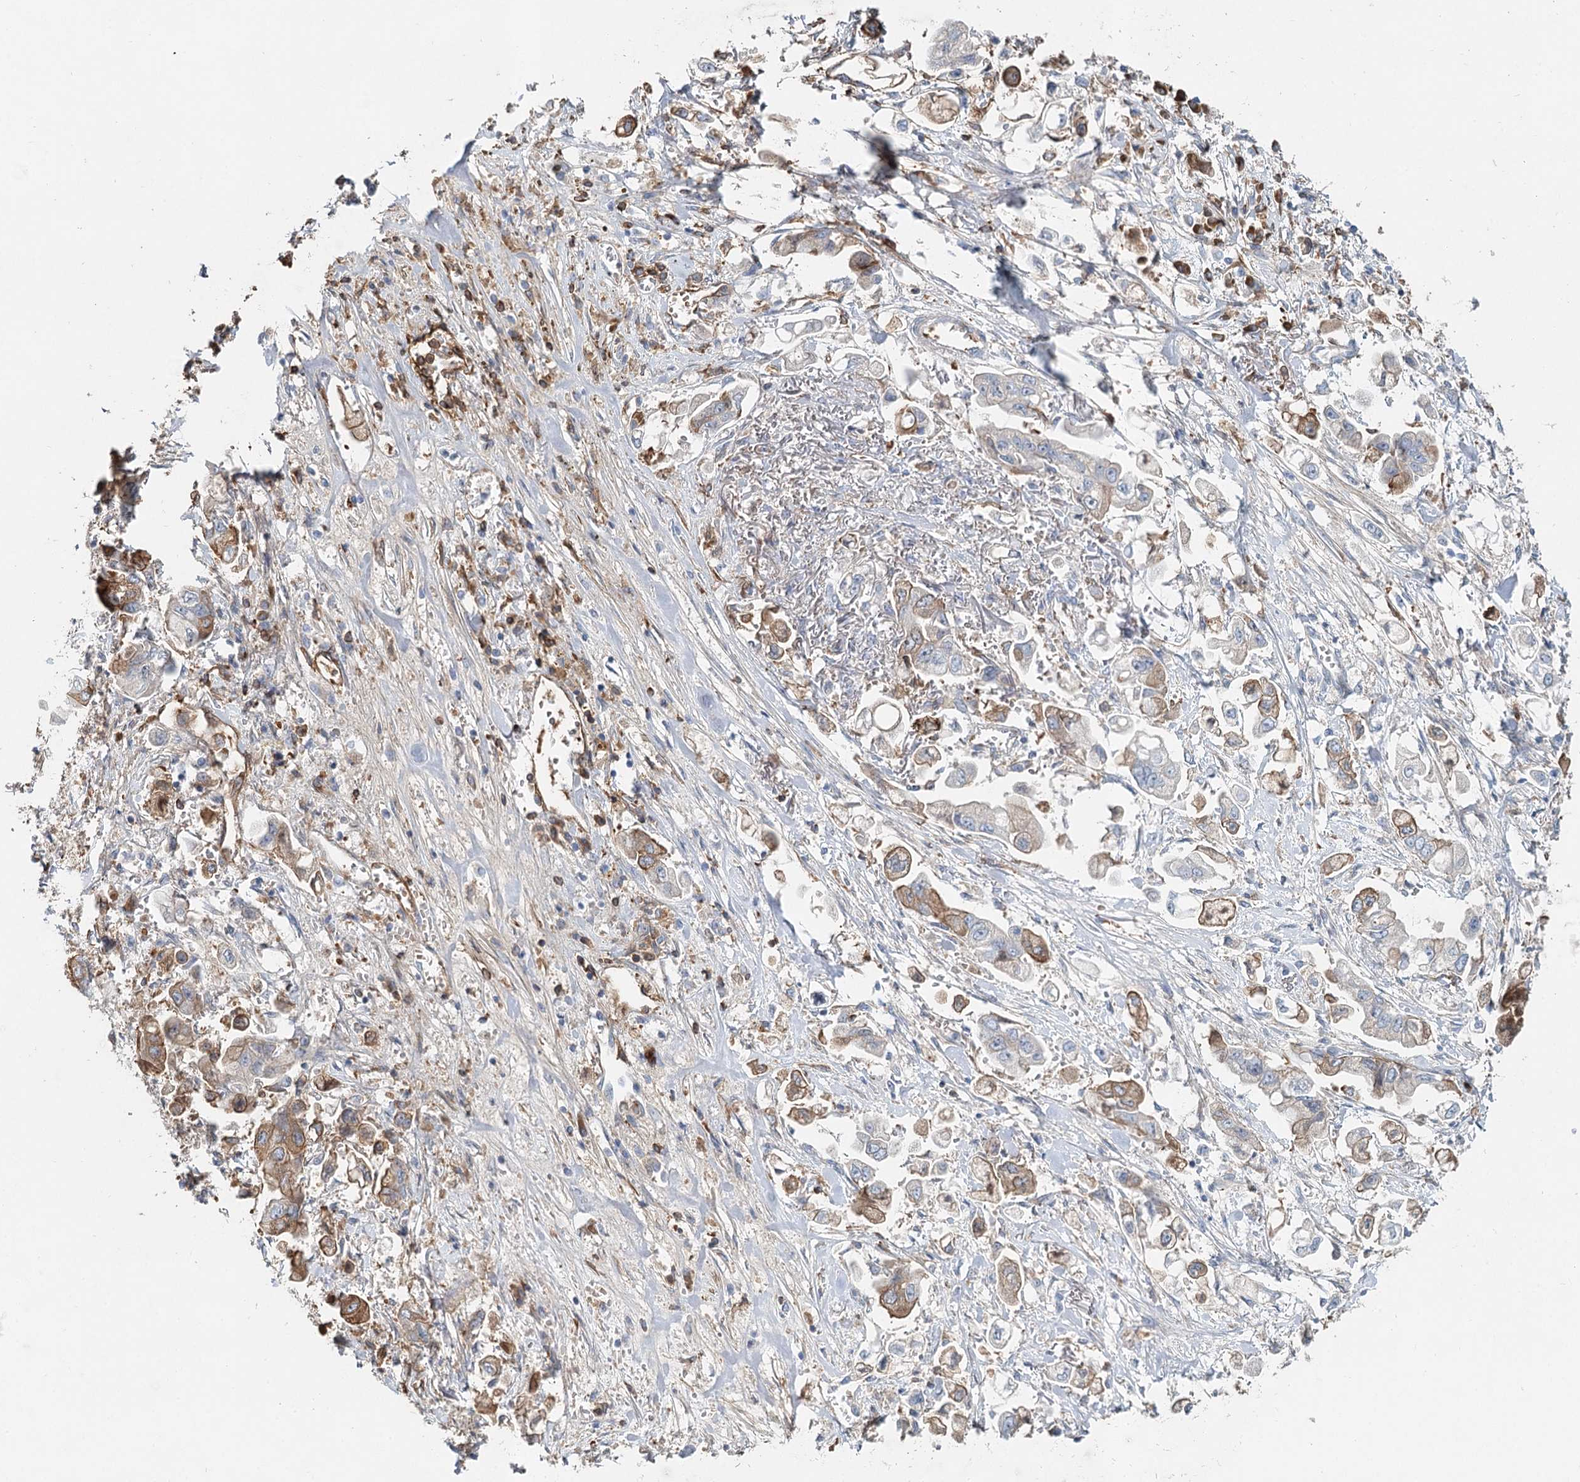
{"staining": {"intensity": "moderate", "quantity": "25%-75%", "location": "cytoplasmic/membranous"}, "tissue": "stomach cancer", "cell_type": "Tumor cells", "image_type": "cancer", "snomed": [{"axis": "morphology", "description": "Adenocarcinoma, NOS"}, {"axis": "topography", "description": "Stomach"}], "caption": "An image showing moderate cytoplasmic/membranous positivity in approximately 25%-75% of tumor cells in stomach cancer (adenocarcinoma), as visualized by brown immunohistochemical staining.", "gene": "ALKBH8", "patient": {"sex": "male", "age": 62}}